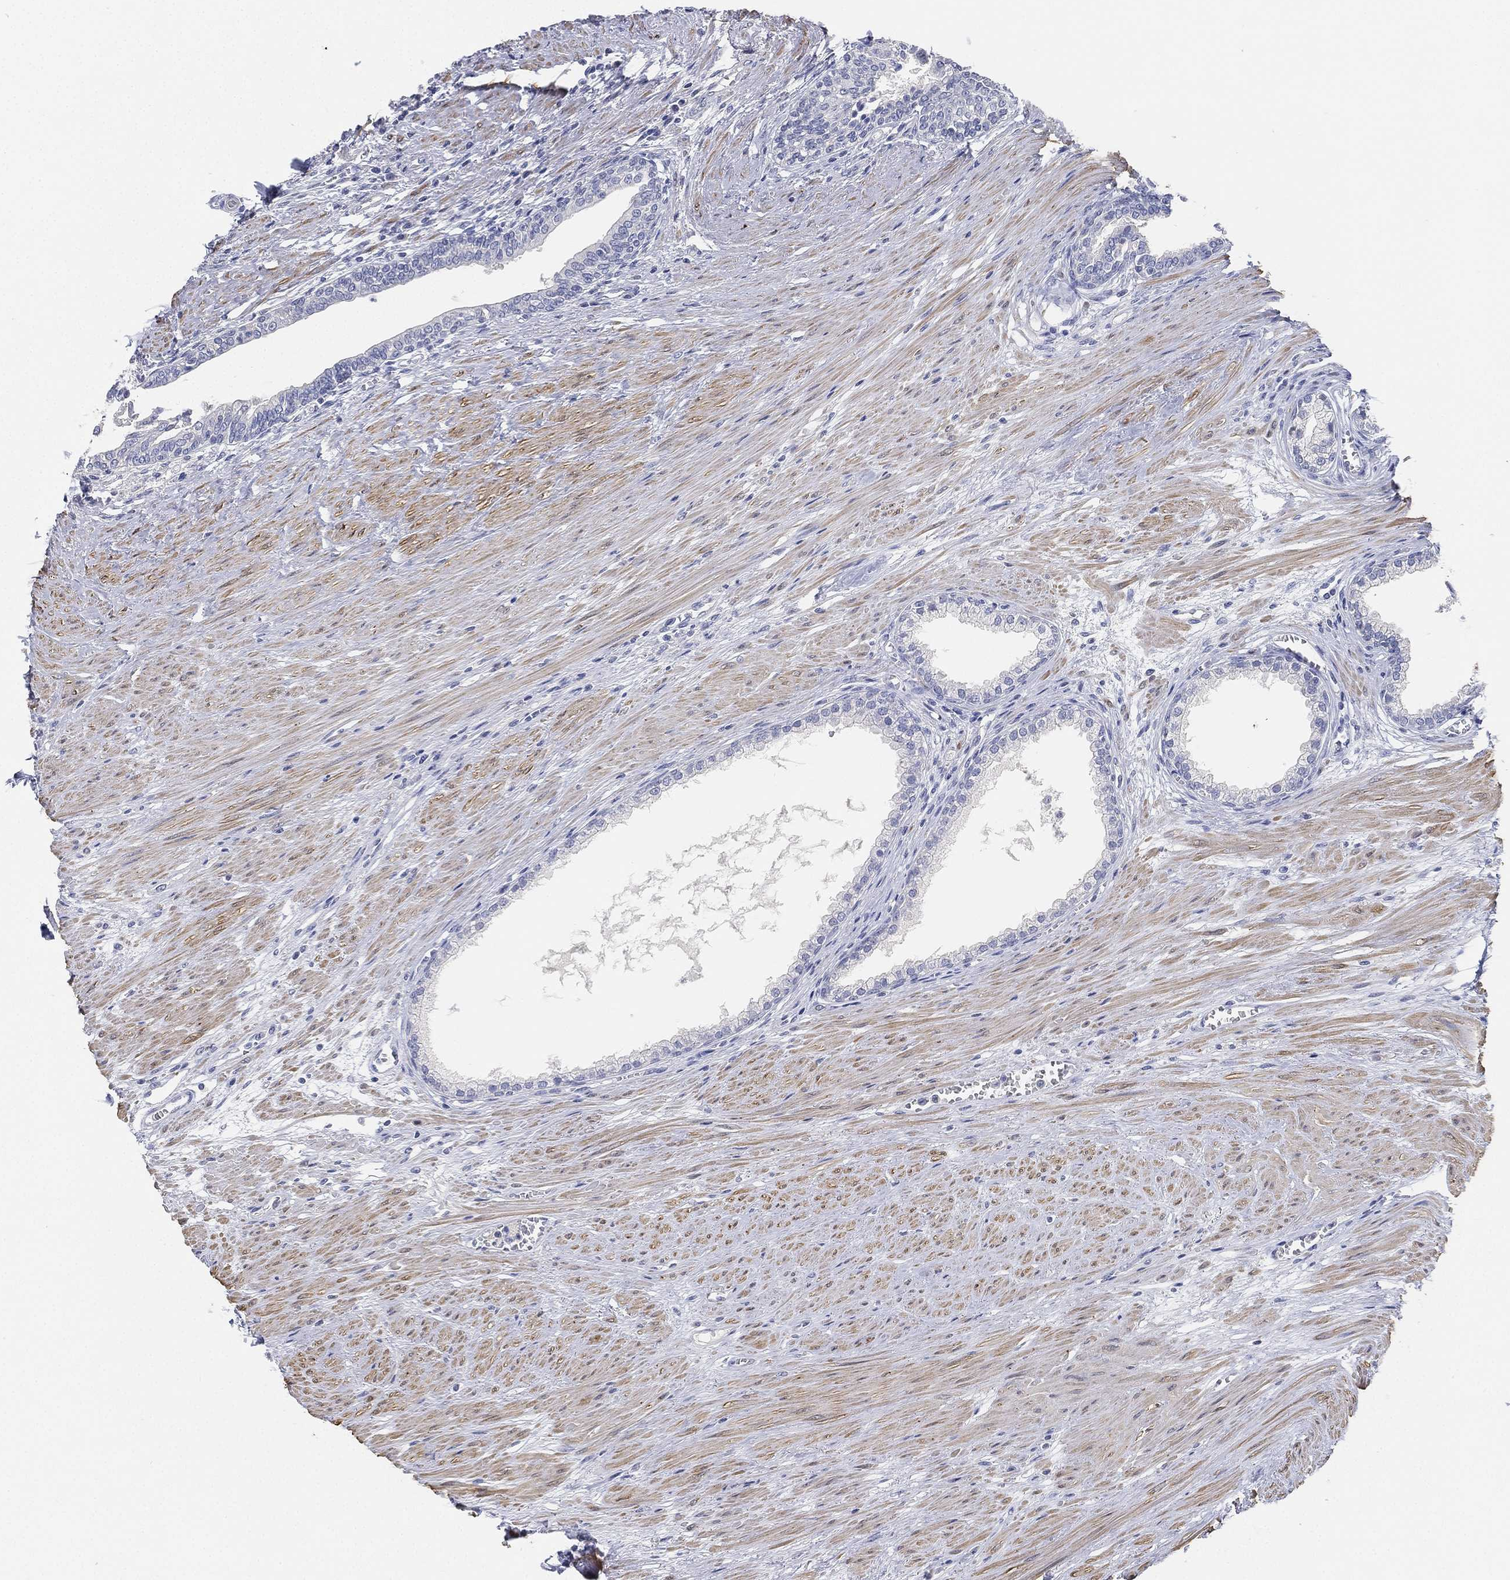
{"staining": {"intensity": "negative", "quantity": "none", "location": "none"}, "tissue": "prostate", "cell_type": "Glandular cells", "image_type": "normal", "snomed": [{"axis": "morphology", "description": "Normal tissue, NOS"}, {"axis": "topography", "description": "Prostate"}], "caption": "Histopathology image shows no protein expression in glandular cells of unremarkable prostate.", "gene": "FAM187B", "patient": {"sex": "male", "age": 64}}